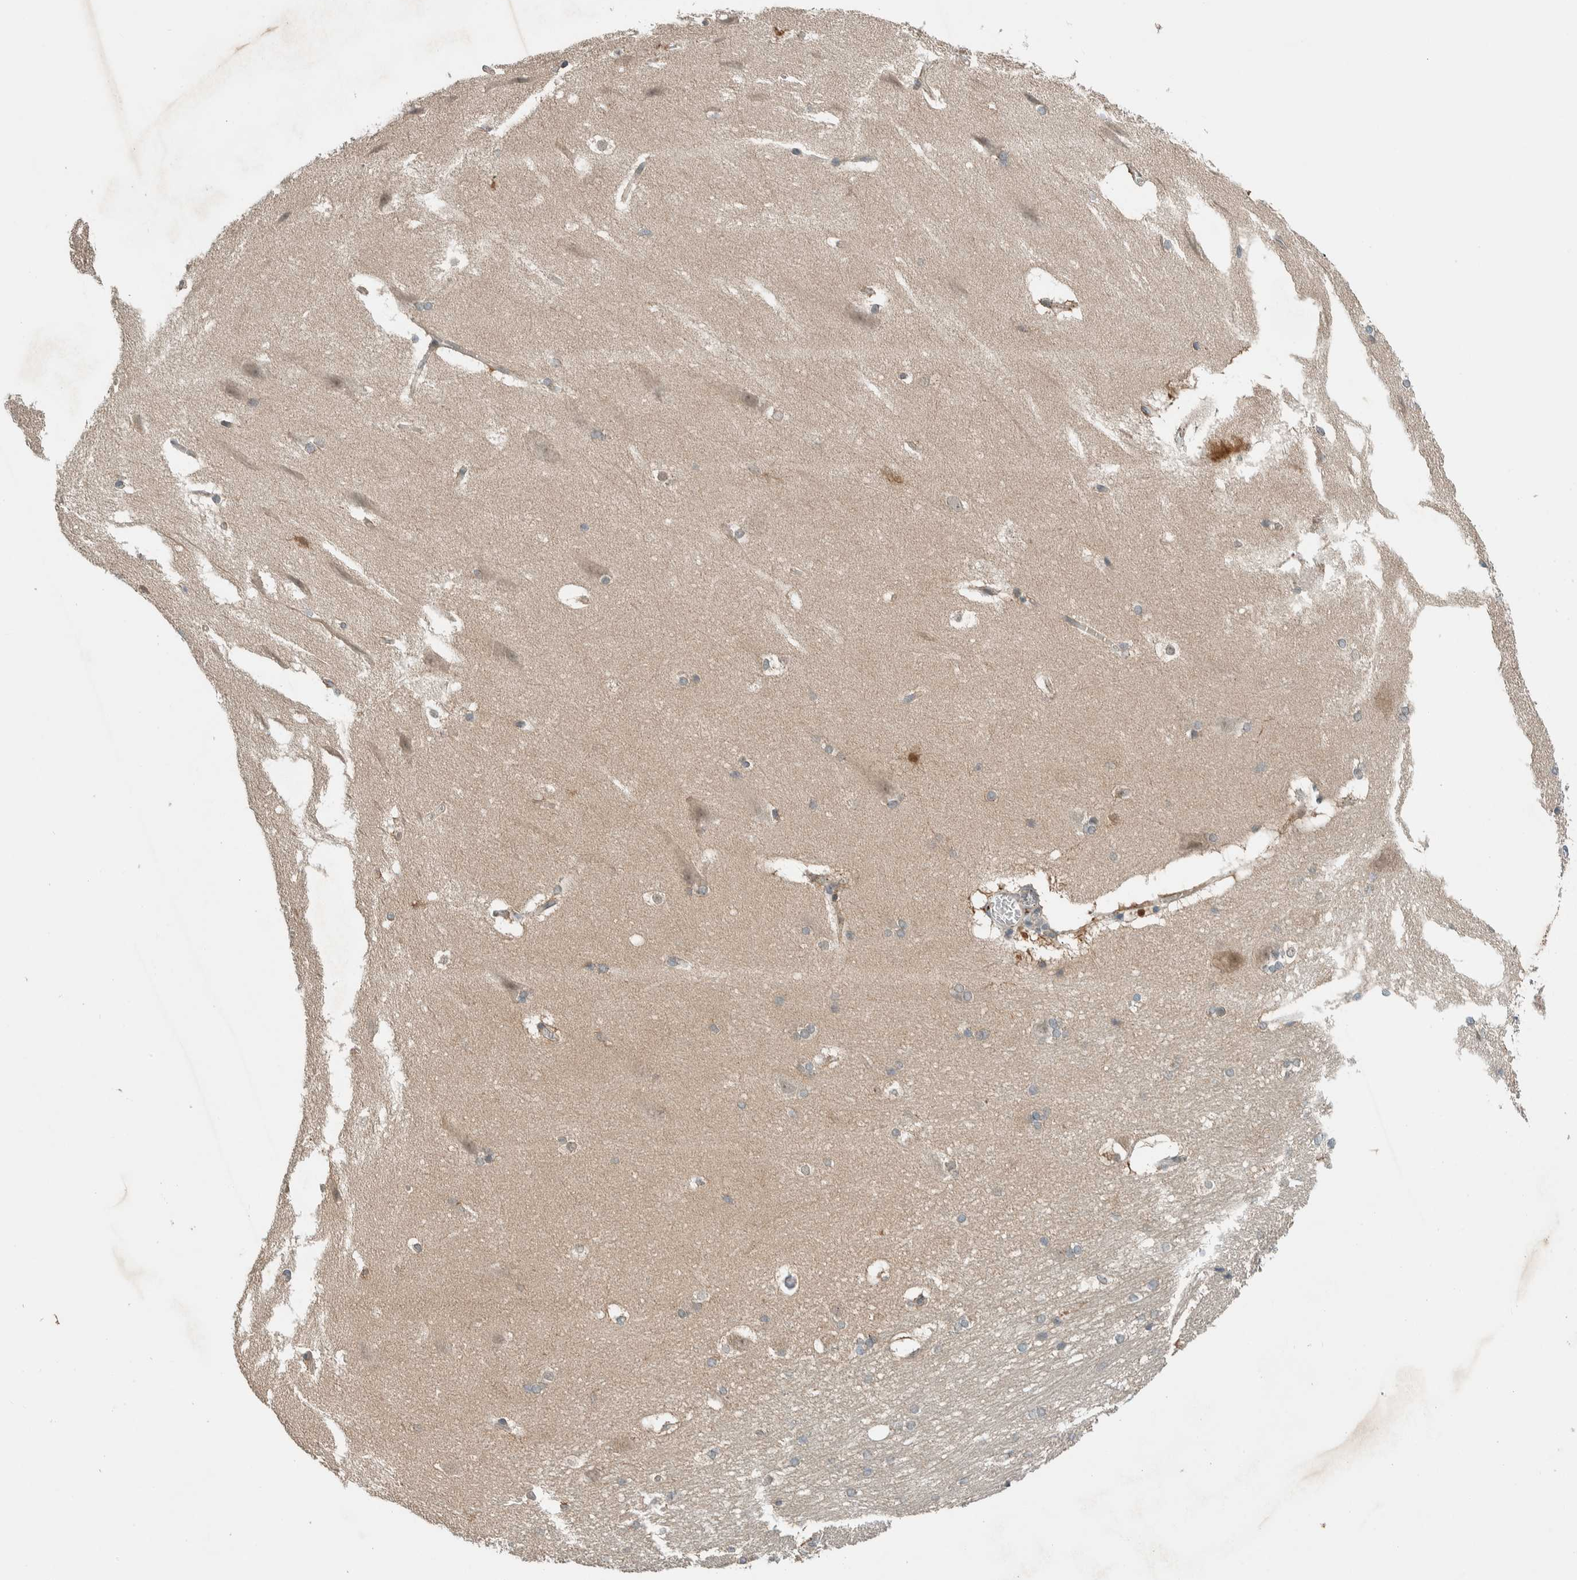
{"staining": {"intensity": "moderate", "quantity": "<25%", "location": "cytoplasmic/membranous,nuclear"}, "tissue": "hippocampus", "cell_type": "Glial cells", "image_type": "normal", "snomed": [{"axis": "morphology", "description": "Normal tissue, NOS"}, {"axis": "topography", "description": "Hippocampus"}], "caption": "Immunohistochemical staining of unremarkable hippocampus displays <25% levels of moderate cytoplasmic/membranous,nuclear protein staining in about <25% of glial cells.", "gene": "CTBP2", "patient": {"sex": "female", "age": 19}}